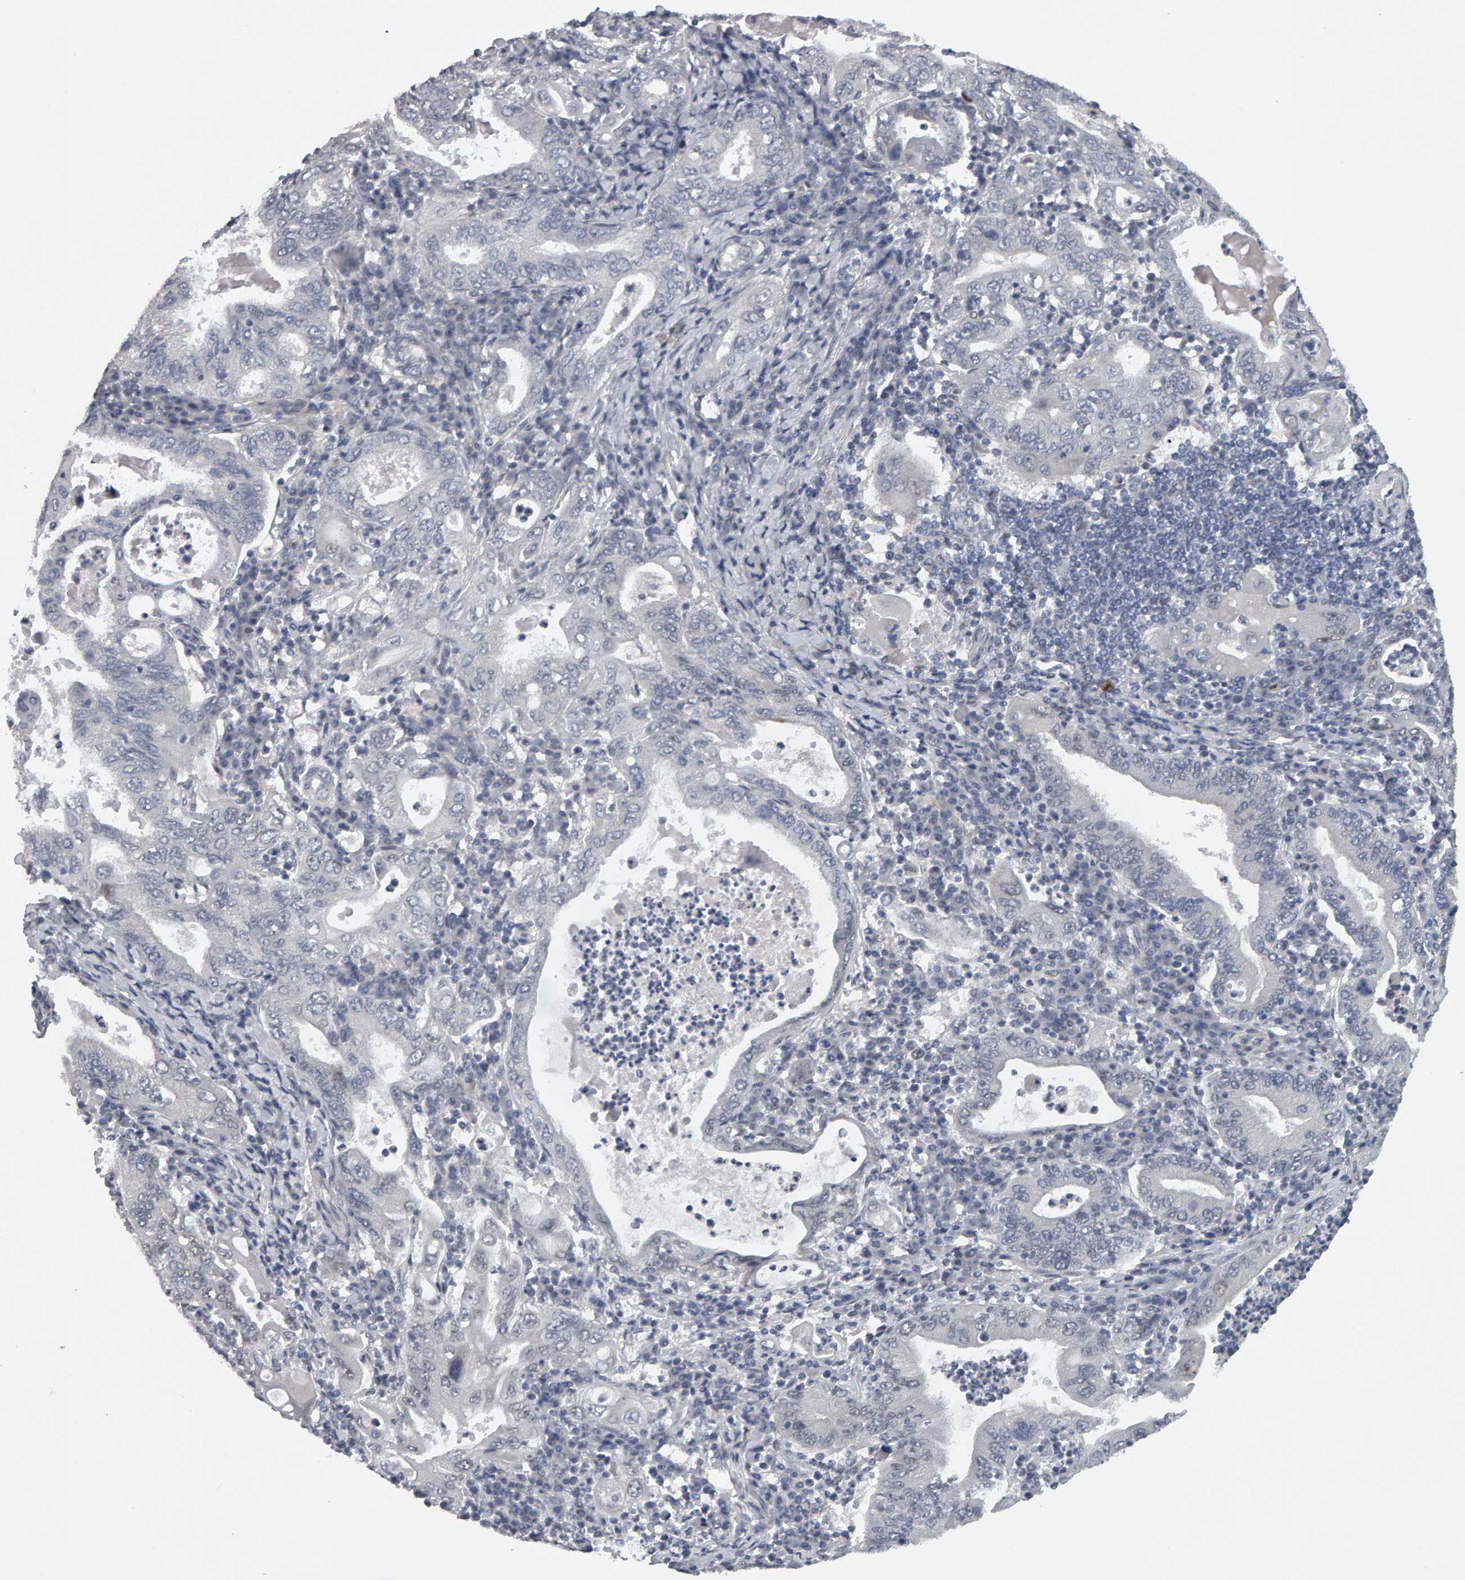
{"staining": {"intensity": "negative", "quantity": "none", "location": "none"}, "tissue": "stomach cancer", "cell_type": "Tumor cells", "image_type": "cancer", "snomed": [{"axis": "morphology", "description": "Normal tissue, NOS"}, {"axis": "morphology", "description": "Adenocarcinoma, NOS"}, {"axis": "topography", "description": "Esophagus"}, {"axis": "topography", "description": "Stomach, upper"}, {"axis": "topography", "description": "Peripheral nerve tissue"}], "caption": "Immunohistochemistry histopathology image of neoplastic tissue: human adenocarcinoma (stomach) stained with DAB (3,3'-diaminobenzidine) demonstrates no significant protein staining in tumor cells.", "gene": "IPO8", "patient": {"sex": "male", "age": 62}}